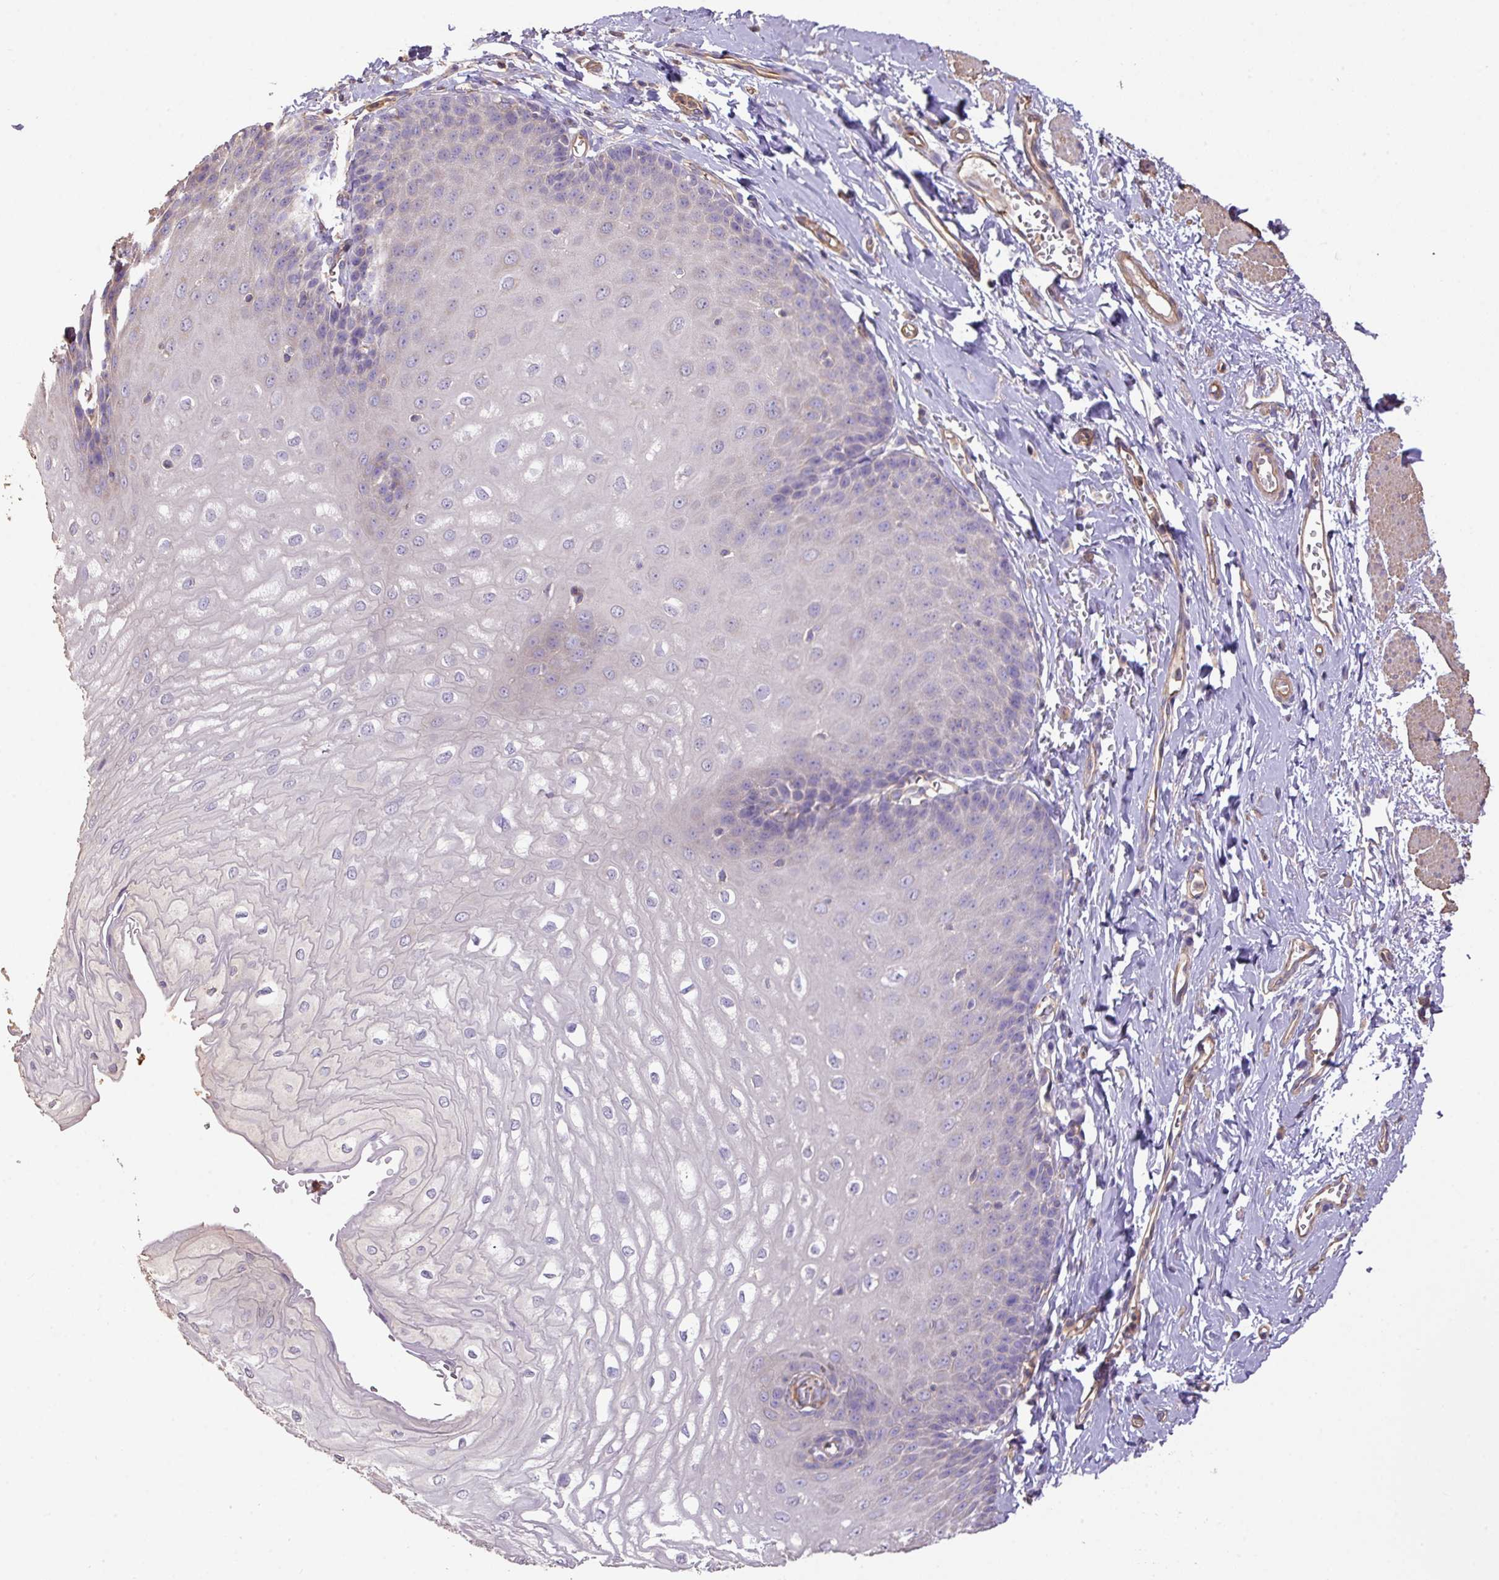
{"staining": {"intensity": "negative", "quantity": "none", "location": "none"}, "tissue": "esophagus", "cell_type": "Squamous epithelial cells", "image_type": "normal", "snomed": [{"axis": "morphology", "description": "Normal tissue, NOS"}, {"axis": "topography", "description": "Esophagus"}], "caption": "Protein analysis of normal esophagus shows no significant positivity in squamous epithelial cells. Nuclei are stained in blue.", "gene": "CALML4", "patient": {"sex": "male", "age": 70}}